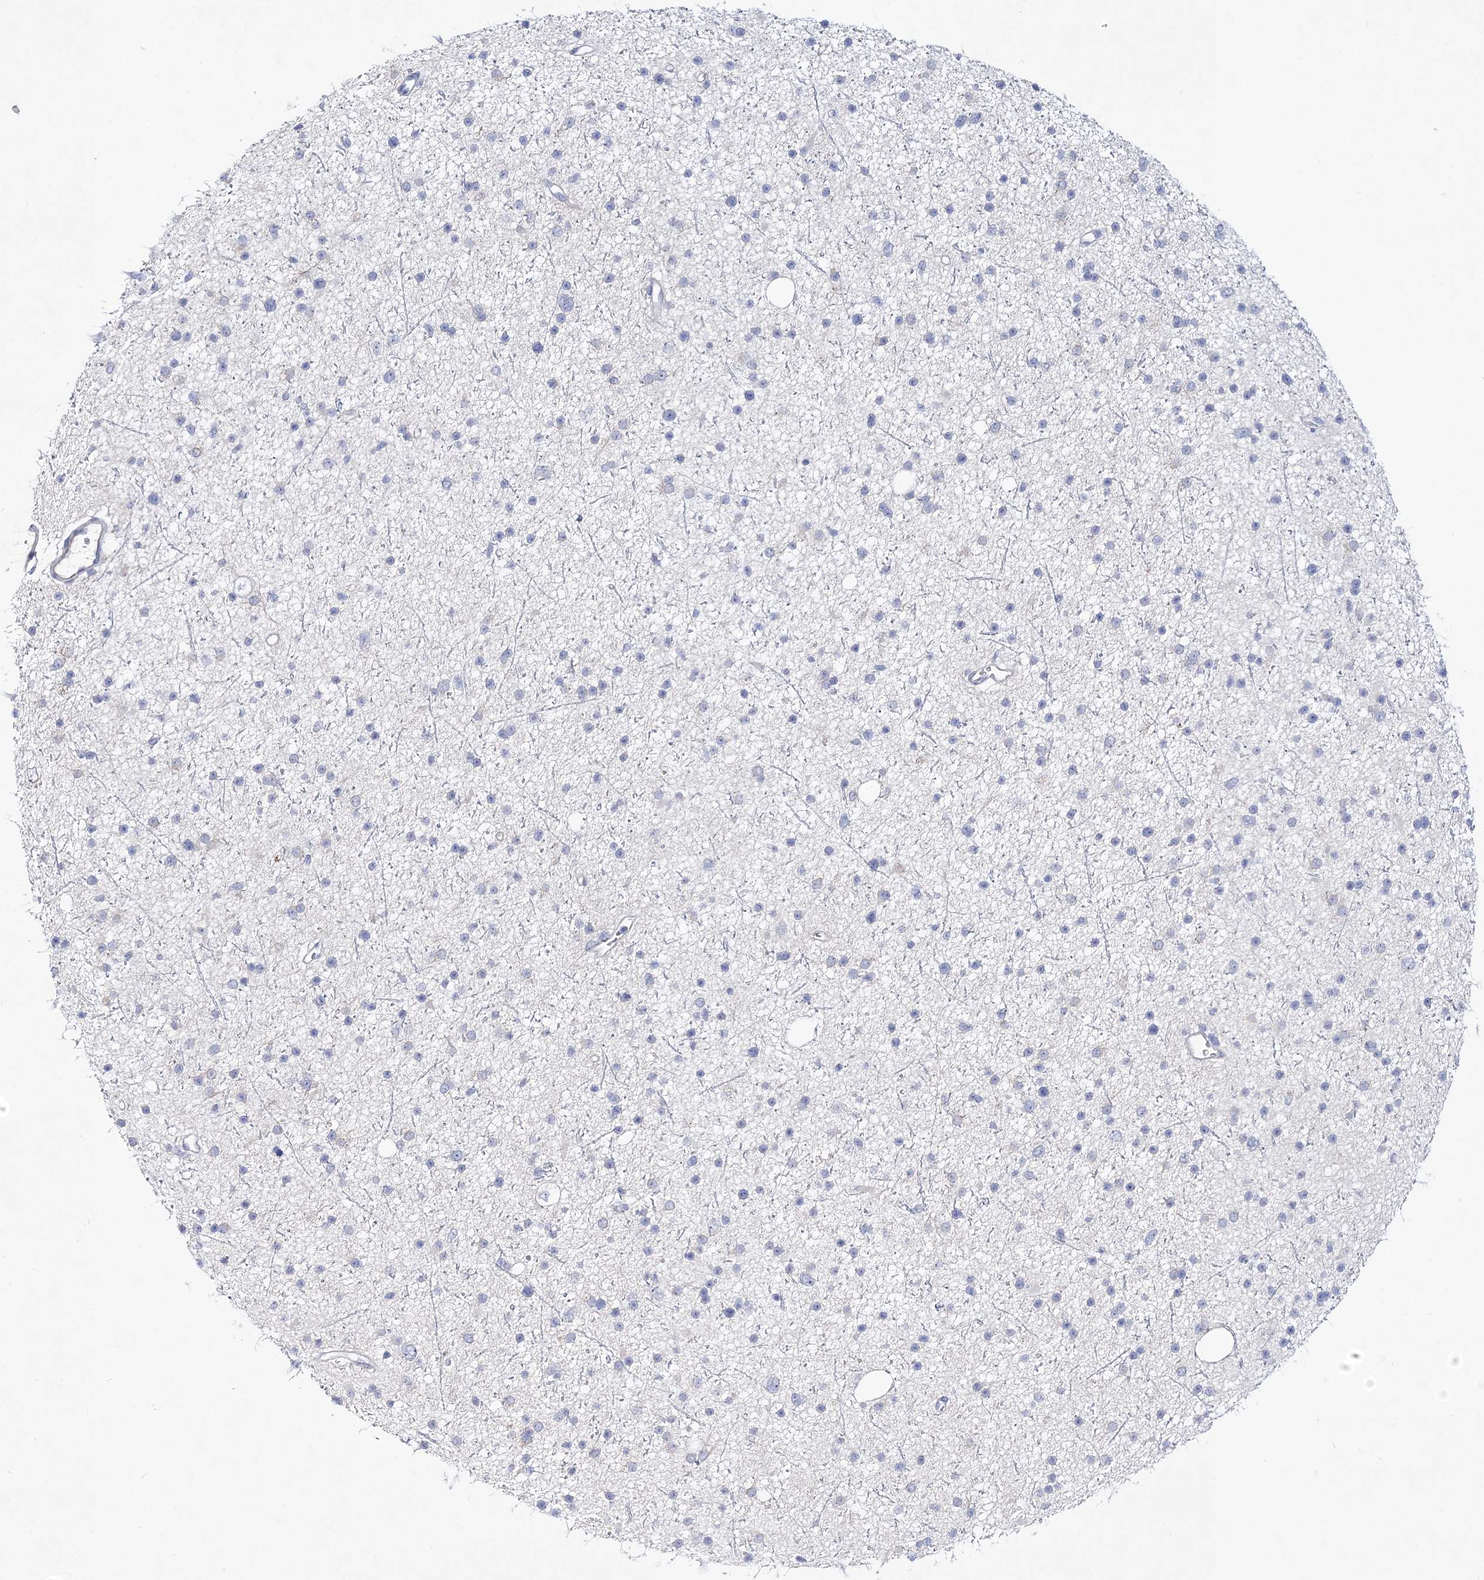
{"staining": {"intensity": "negative", "quantity": "none", "location": "none"}, "tissue": "glioma", "cell_type": "Tumor cells", "image_type": "cancer", "snomed": [{"axis": "morphology", "description": "Glioma, malignant, Low grade"}, {"axis": "topography", "description": "Cerebral cortex"}], "caption": "DAB immunohistochemical staining of human glioma exhibits no significant staining in tumor cells.", "gene": "ANO1", "patient": {"sex": "female", "age": 39}}